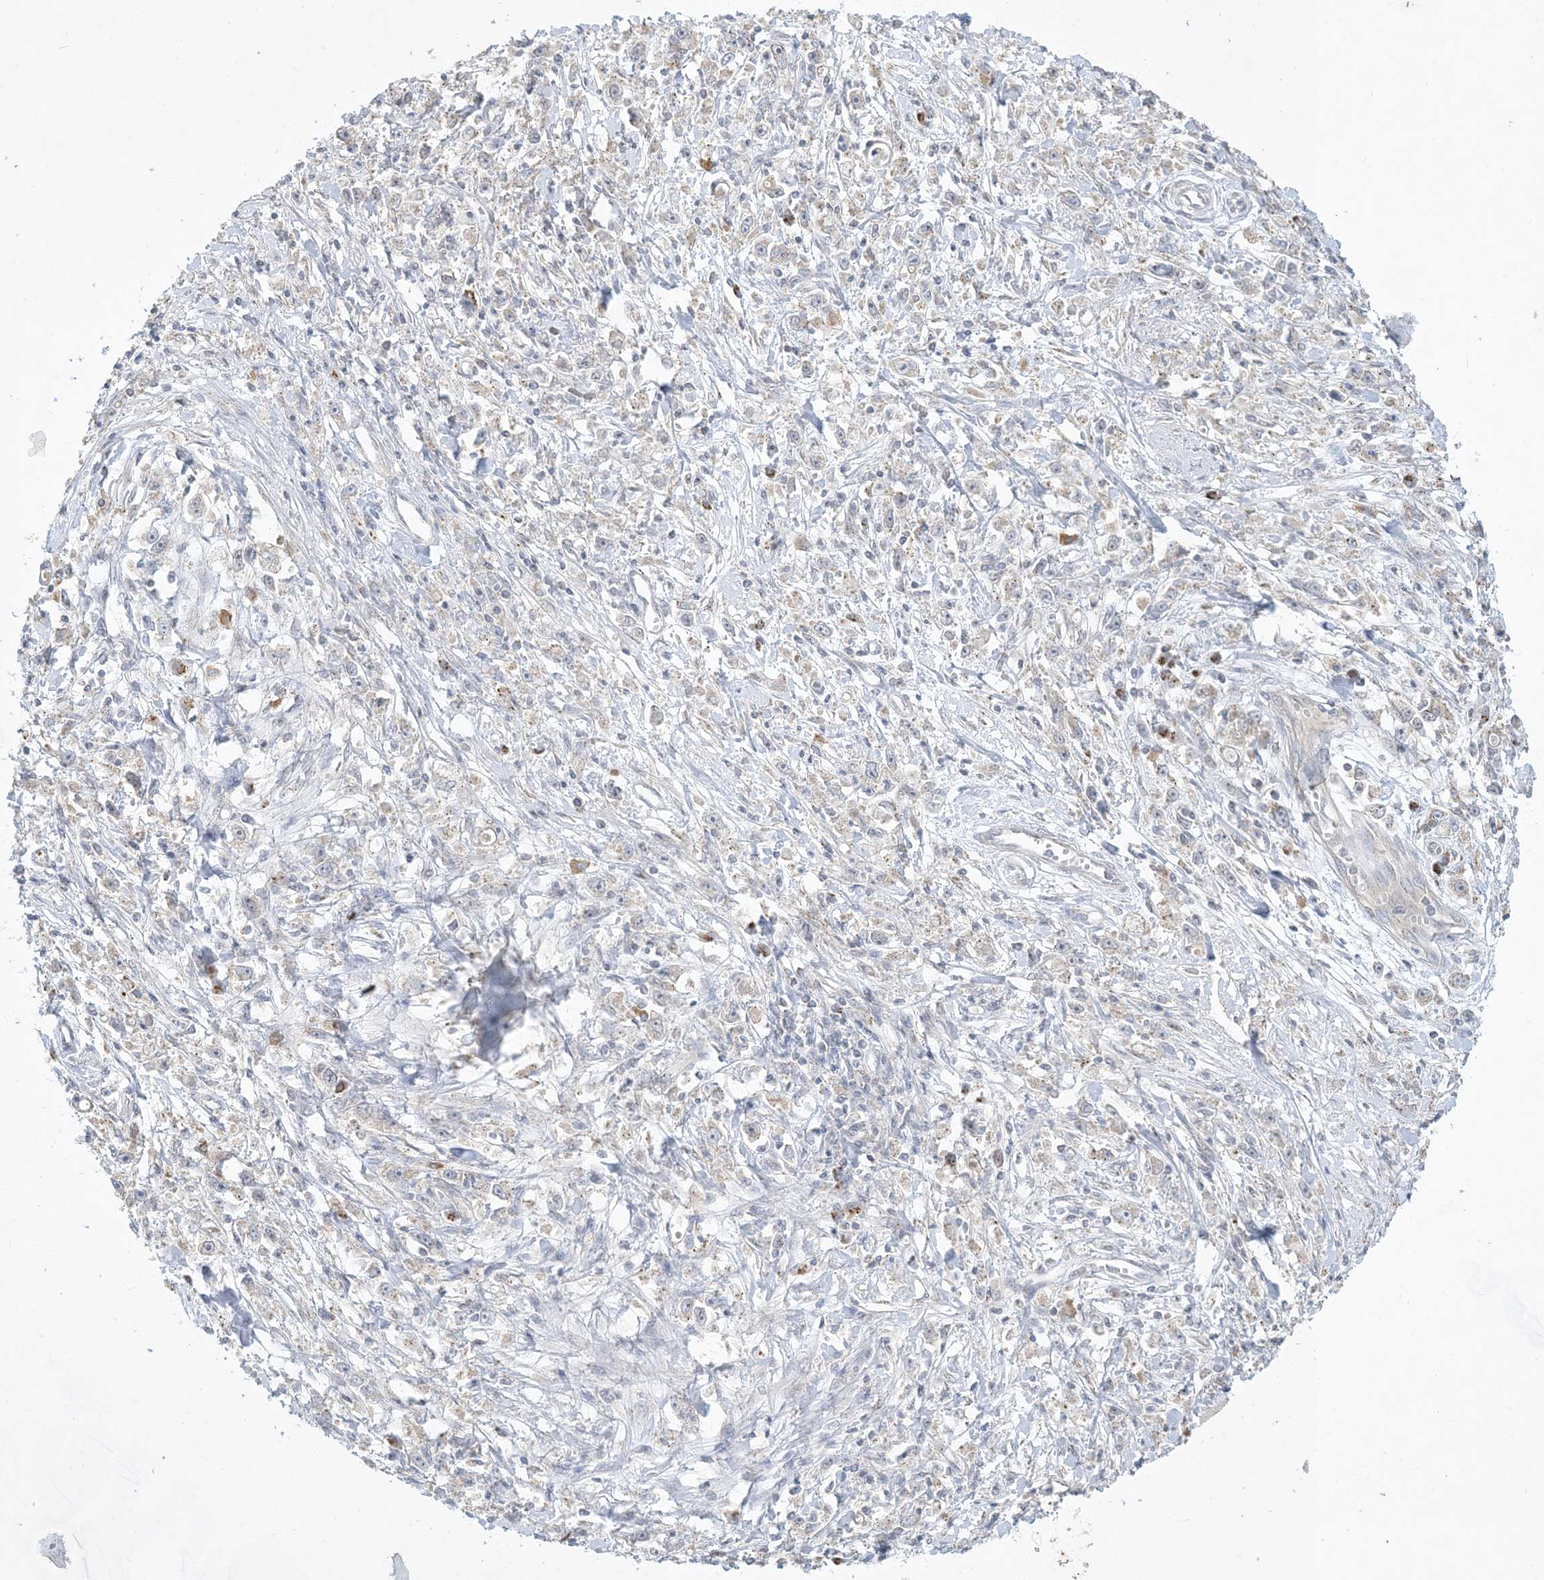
{"staining": {"intensity": "negative", "quantity": "none", "location": "none"}, "tissue": "stomach cancer", "cell_type": "Tumor cells", "image_type": "cancer", "snomed": [{"axis": "morphology", "description": "Adenocarcinoma, NOS"}, {"axis": "topography", "description": "Stomach"}], "caption": "Immunohistochemical staining of human stomach cancer reveals no significant staining in tumor cells.", "gene": "CCDC14", "patient": {"sex": "female", "age": 59}}